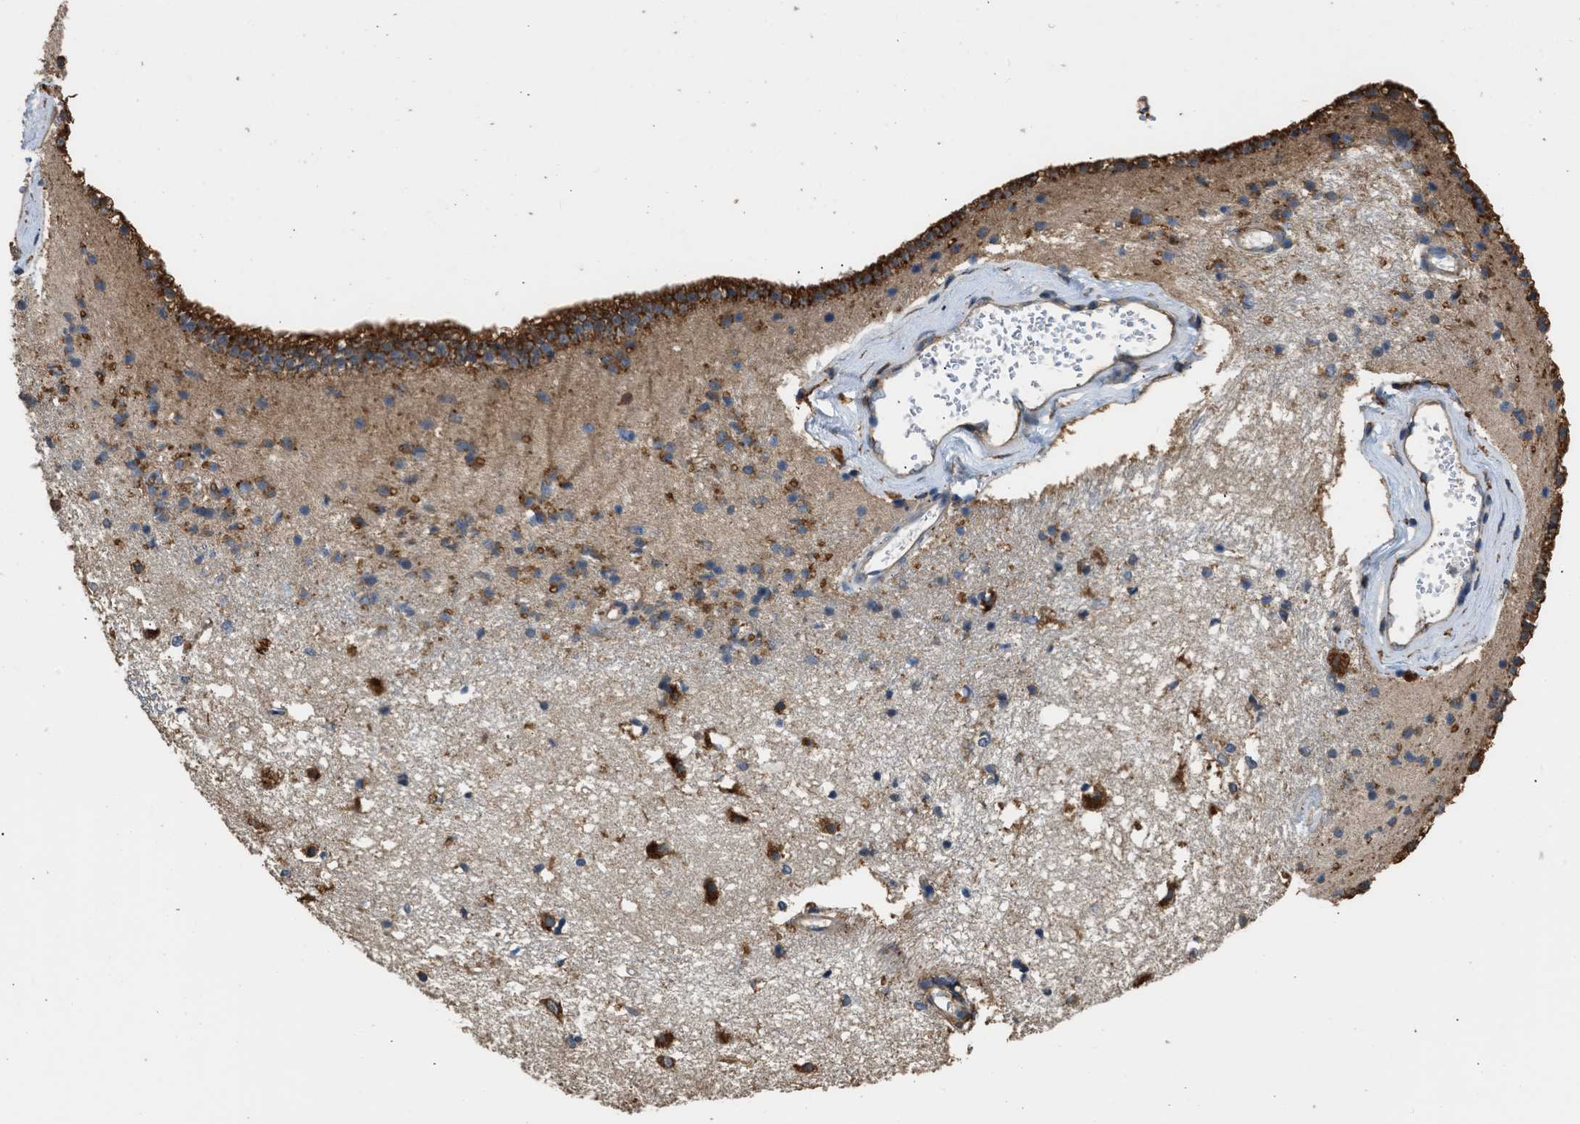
{"staining": {"intensity": "moderate", "quantity": "25%-75%", "location": "cytoplasmic/membranous"}, "tissue": "caudate", "cell_type": "Glial cells", "image_type": "normal", "snomed": [{"axis": "morphology", "description": "Normal tissue, NOS"}, {"axis": "topography", "description": "Lateral ventricle wall"}], "caption": "Immunohistochemistry (DAB) staining of normal human caudate shows moderate cytoplasmic/membranous protein staining in approximately 25%-75% of glial cells.", "gene": "SLC36A4", "patient": {"sex": "male", "age": 45}}